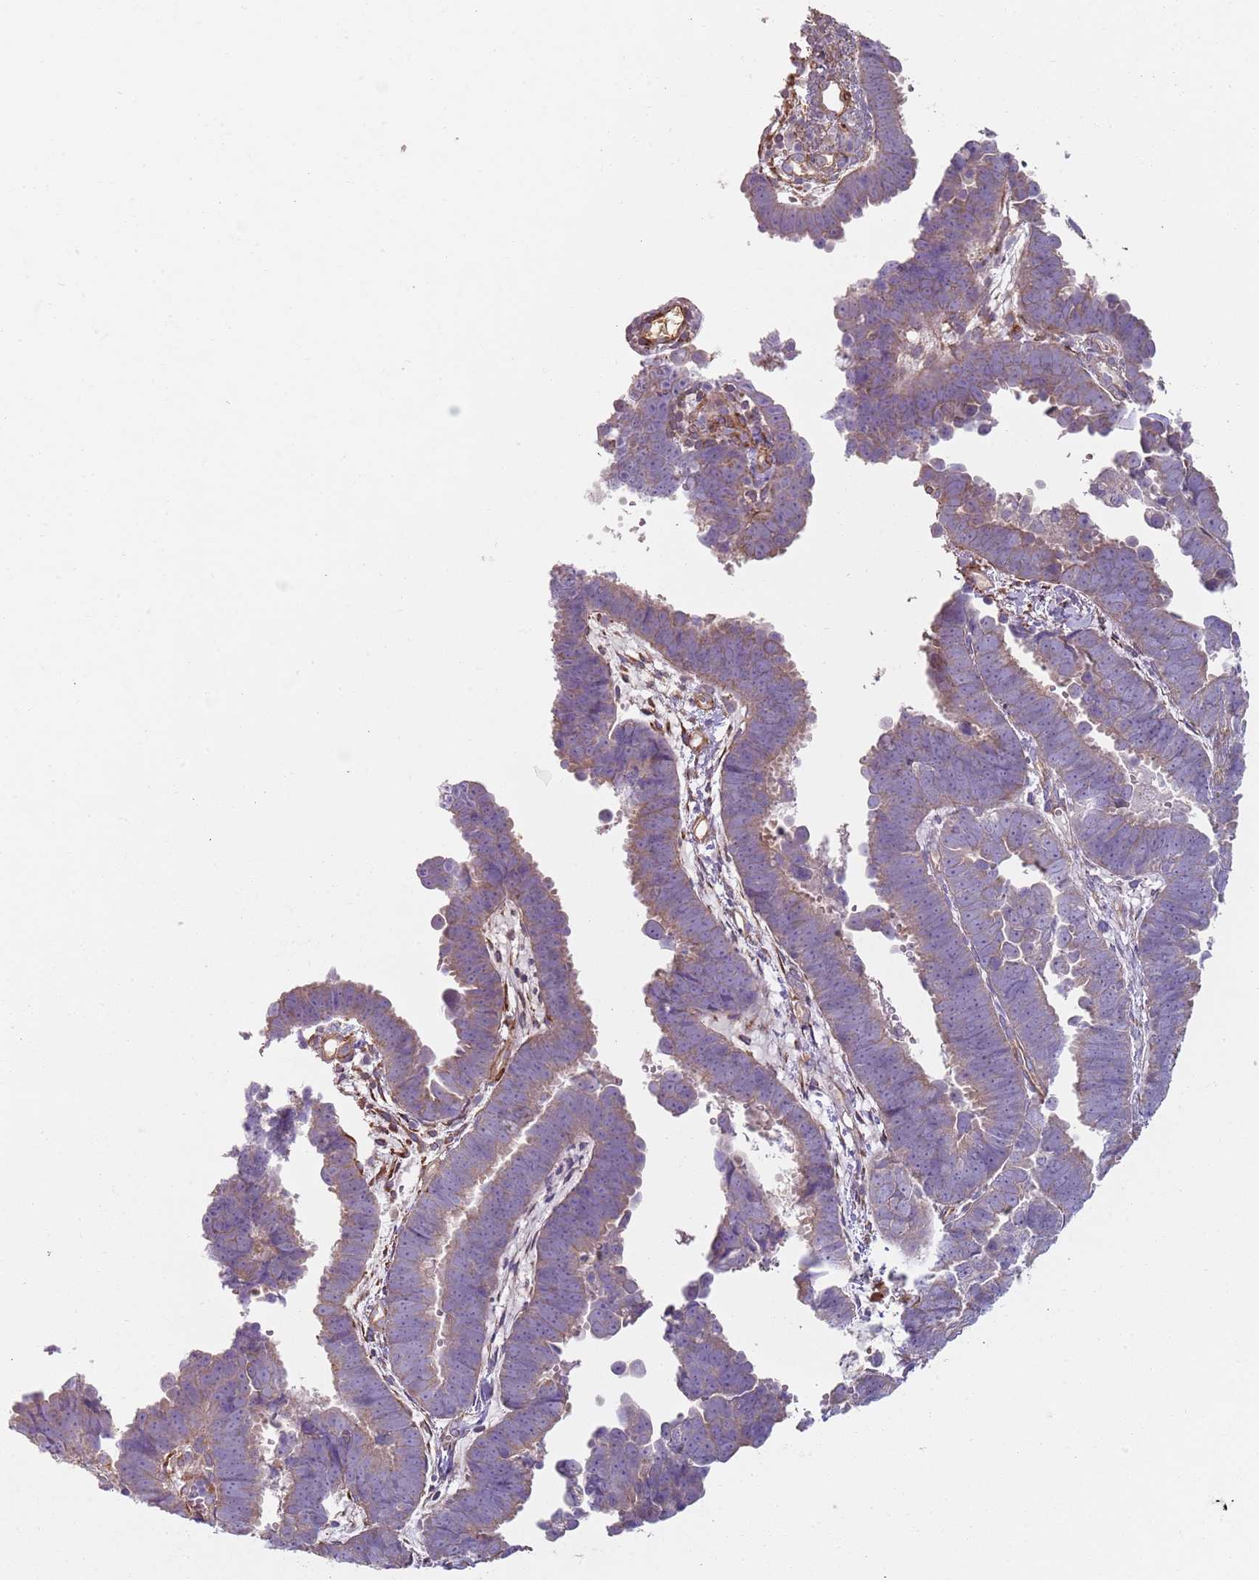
{"staining": {"intensity": "negative", "quantity": "none", "location": "none"}, "tissue": "endometrial cancer", "cell_type": "Tumor cells", "image_type": "cancer", "snomed": [{"axis": "morphology", "description": "Adenocarcinoma, NOS"}, {"axis": "topography", "description": "Endometrium"}], "caption": "DAB immunohistochemical staining of adenocarcinoma (endometrial) shows no significant expression in tumor cells.", "gene": "PHLPP2", "patient": {"sex": "female", "age": 75}}